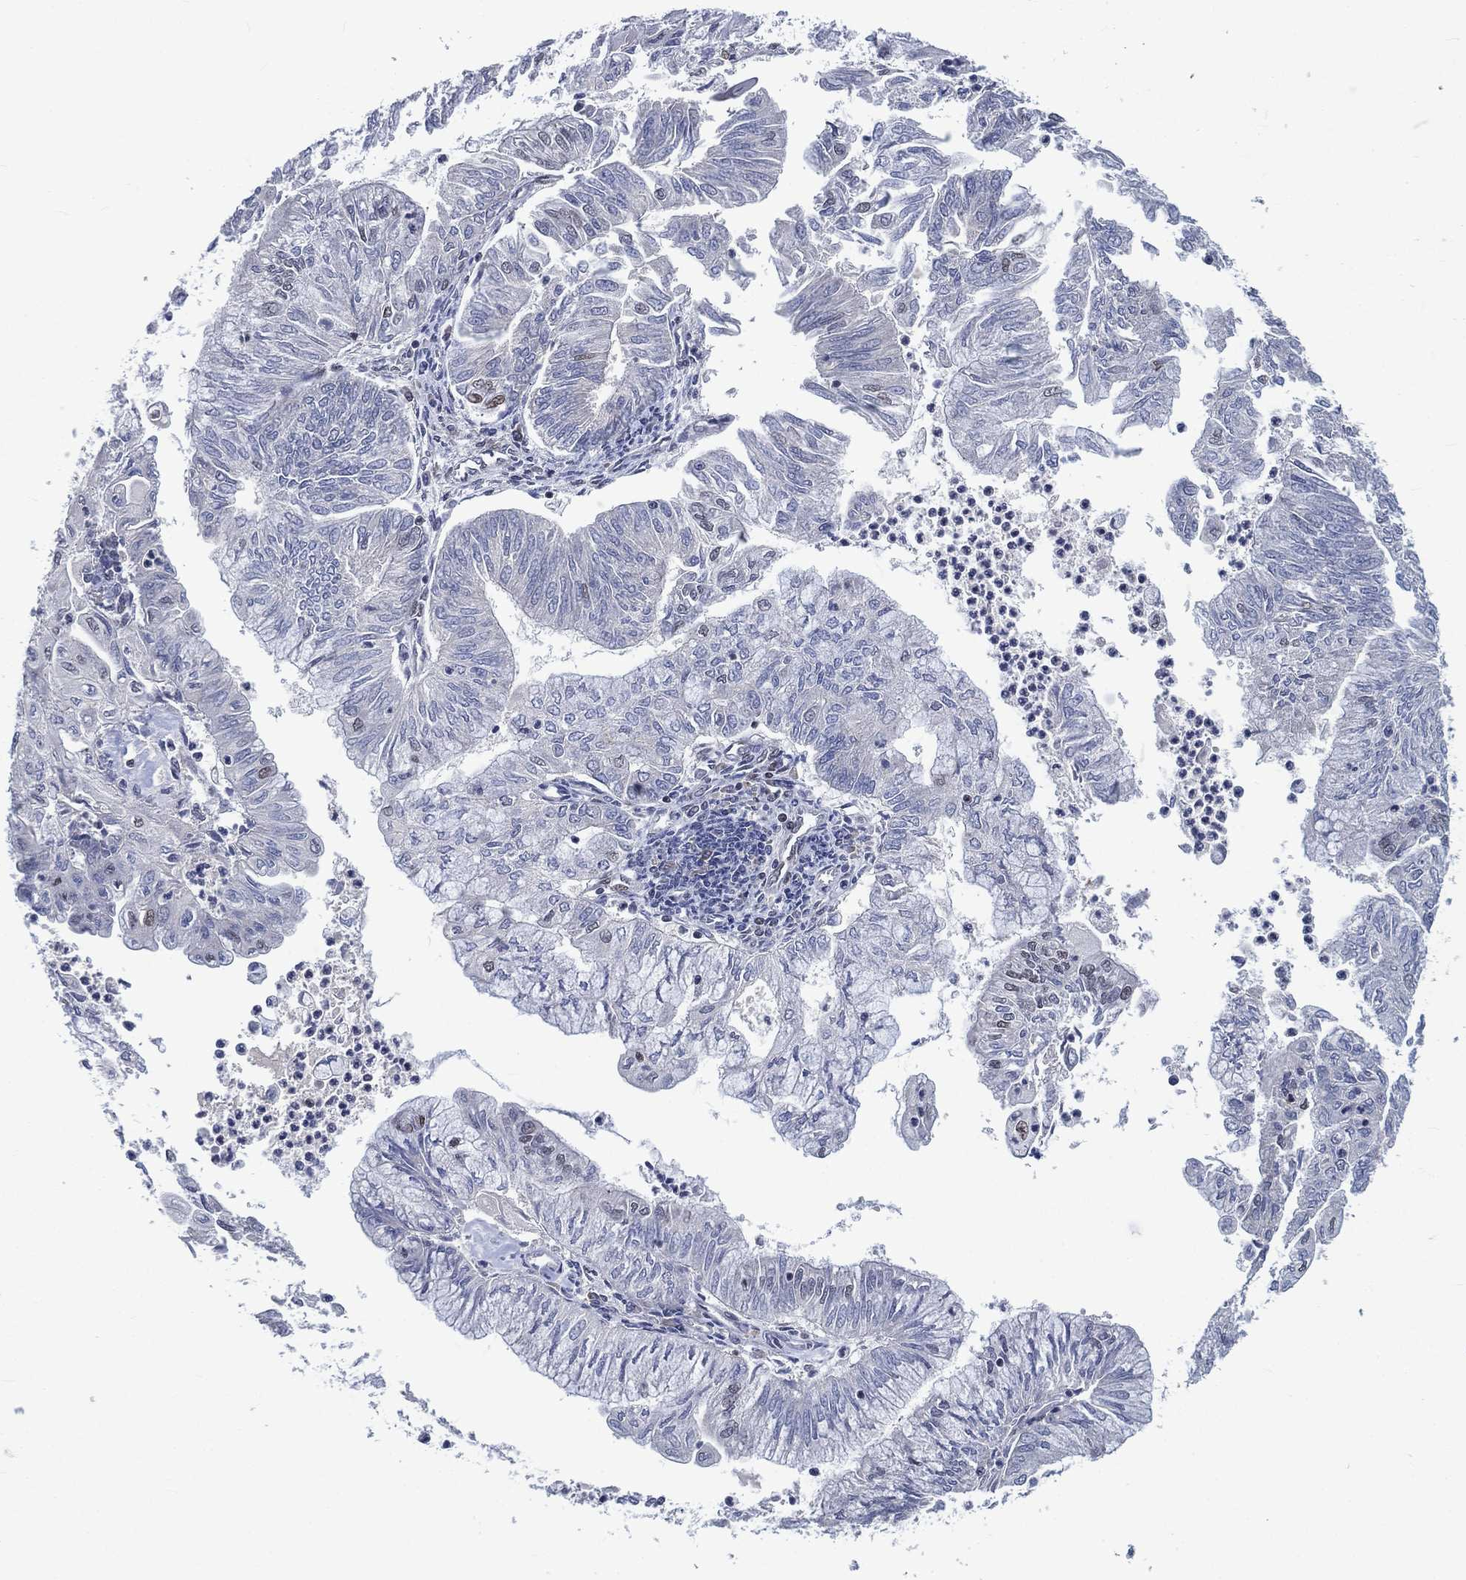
{"staining": {"intensity": "negative", "quantity": "none", "location": "none"}, "tissue": "endometrial cancer", "cell_type": "Tumor cells", "image_type": "cancer", "snomed": [{"axis": "morphology", "description": "Adenocarcinoma, NOS"}, {"axis": "topography", "description": "Endometrium"}], "caption": "Immunohistochemical staining of human adenocarcinoma (endometrial) exhibits no significant expression in tumor cells. (Stains: DAB IHC with hematoxylin counter stain, Microscopy: brightfield microscopy at high magnification).", "gene": "YLPM1", "patient": {"sex": "female", "age": 59}}